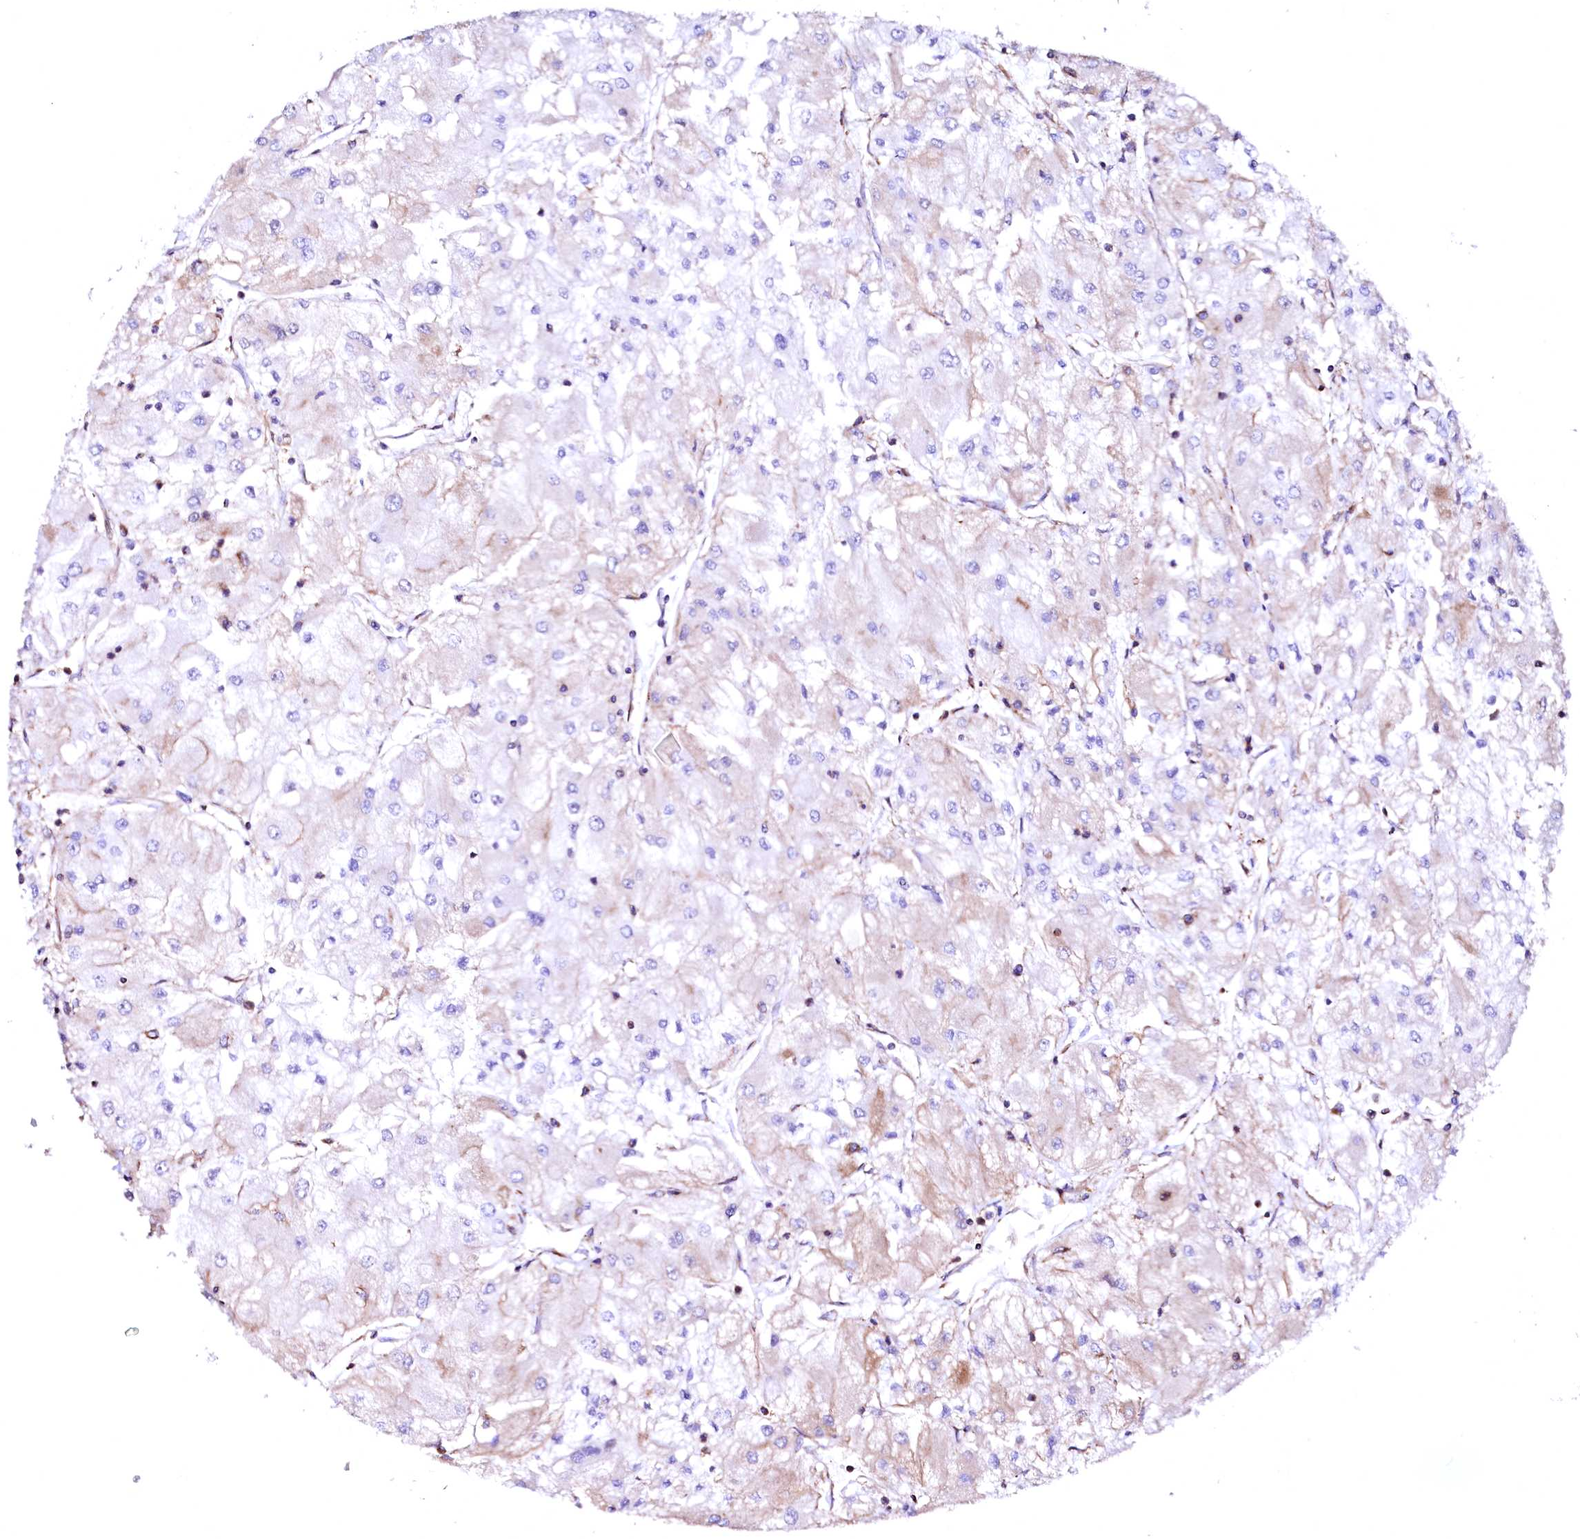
{"staining": {"intensity": "negative", "quantity": "none", "location": "none"}, "tissue": "renal cancer", "cell_type": "Tumor cells", "image_type": "cancer", "snomed": [{"axis": "morphology", "description": "Adenocarcinoma, NOS"}, {"axis": "topography", "description": "Kidney"}], "caption": "Histopathology image shows no significant protein positivity in tumor cells of renal adenocarcinoma.", "gene": "GPR176", "patient": {"sex": "male", "age": 80}}